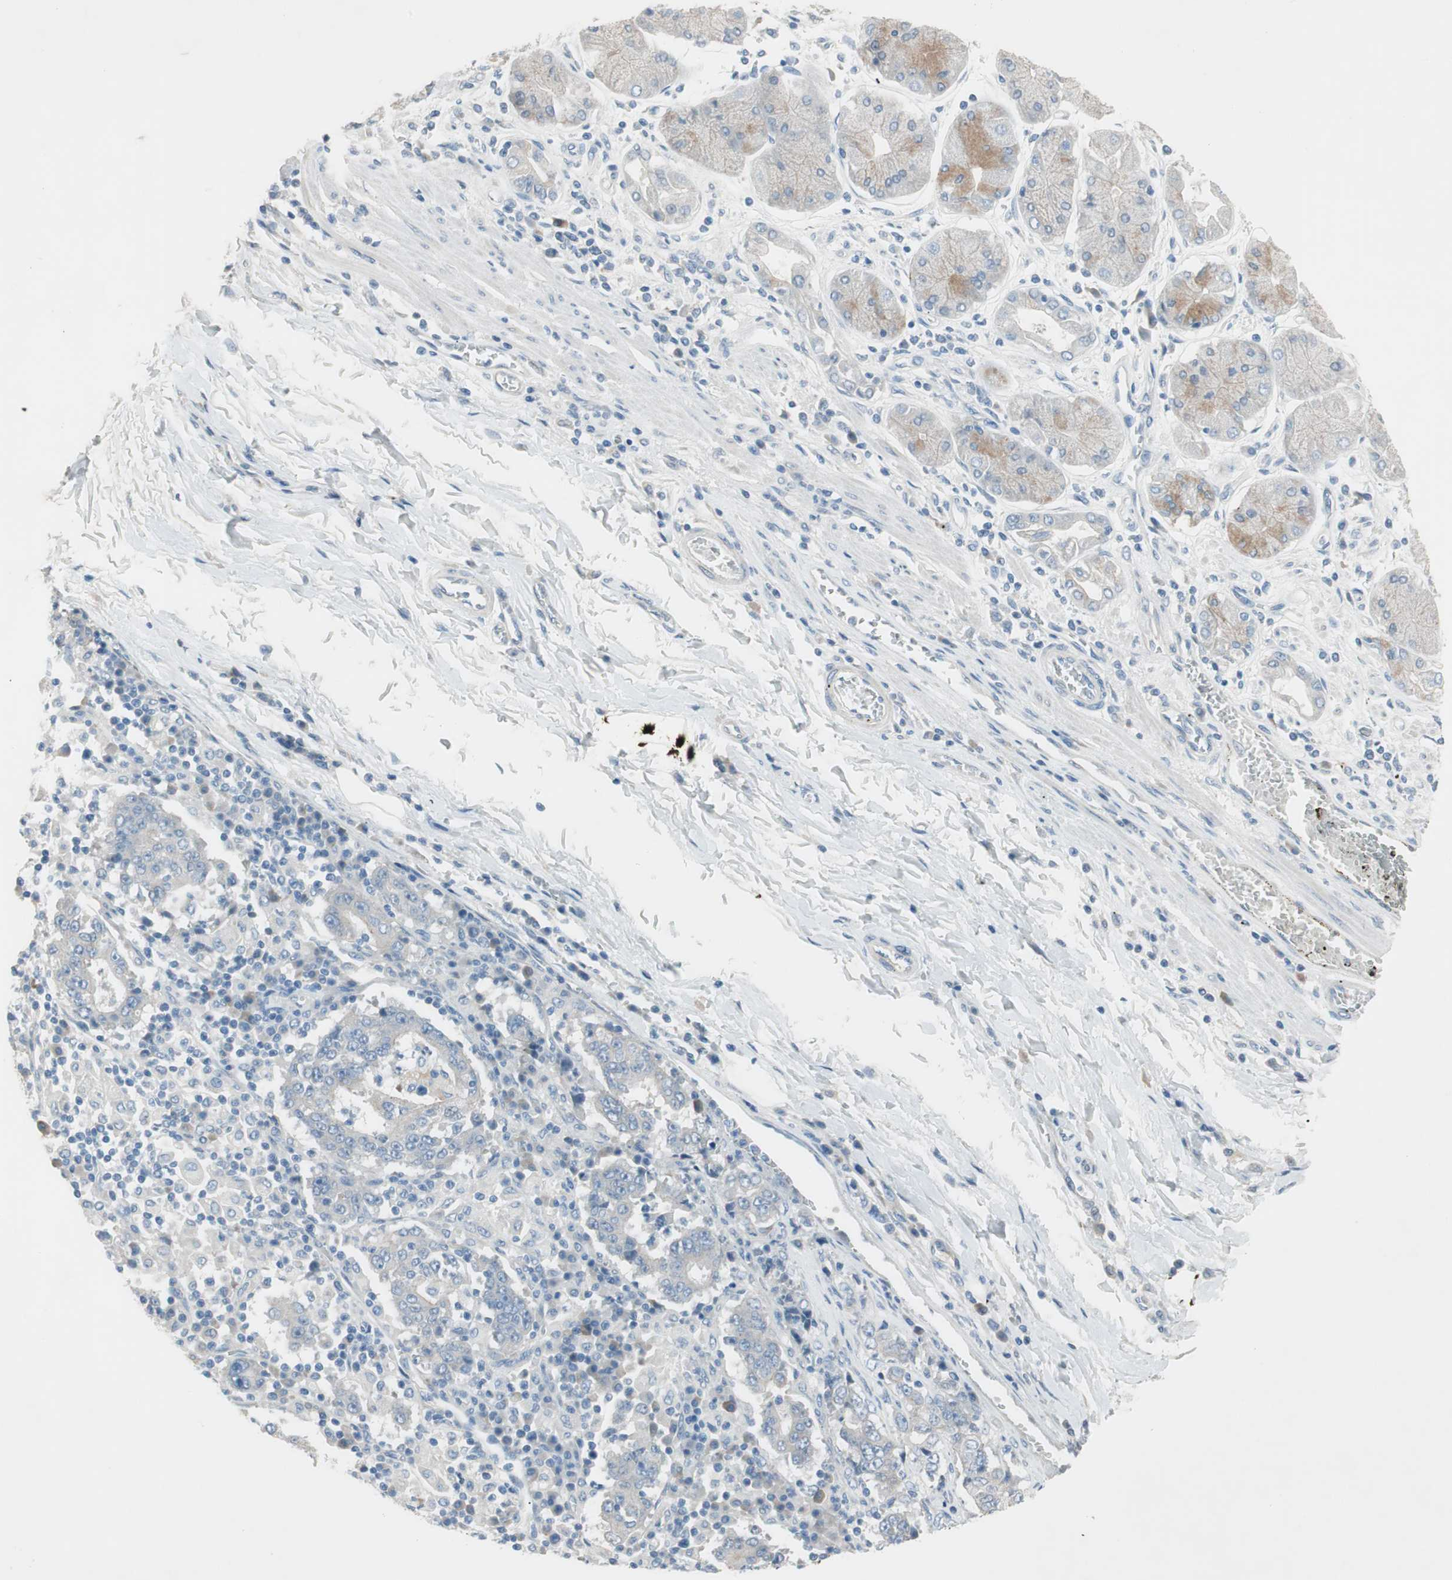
{"staining": {"intensity": "negative", "quantity": "none", "location": "none"}, "tissue": "stomach cancer", "cell_type": "Tumor cells", "image_type": "cancer", "snomed": [{"axis": "morphology", "description": "Normal tissue, NOS"}, {"axis": "morphology", "description": "Adenocarcinoma, NOS"}, {"axis": "topography", "description": "Stomach, upper"}, {"axis": "topography", "description": "Stomach"}], "caption": "Stomach adenocarcinoma was stained to show a protein in brown. There is no significant staining in tumor cells.", "gene": "PRRG4", "patient": {"sex": "male", "age": 59}}